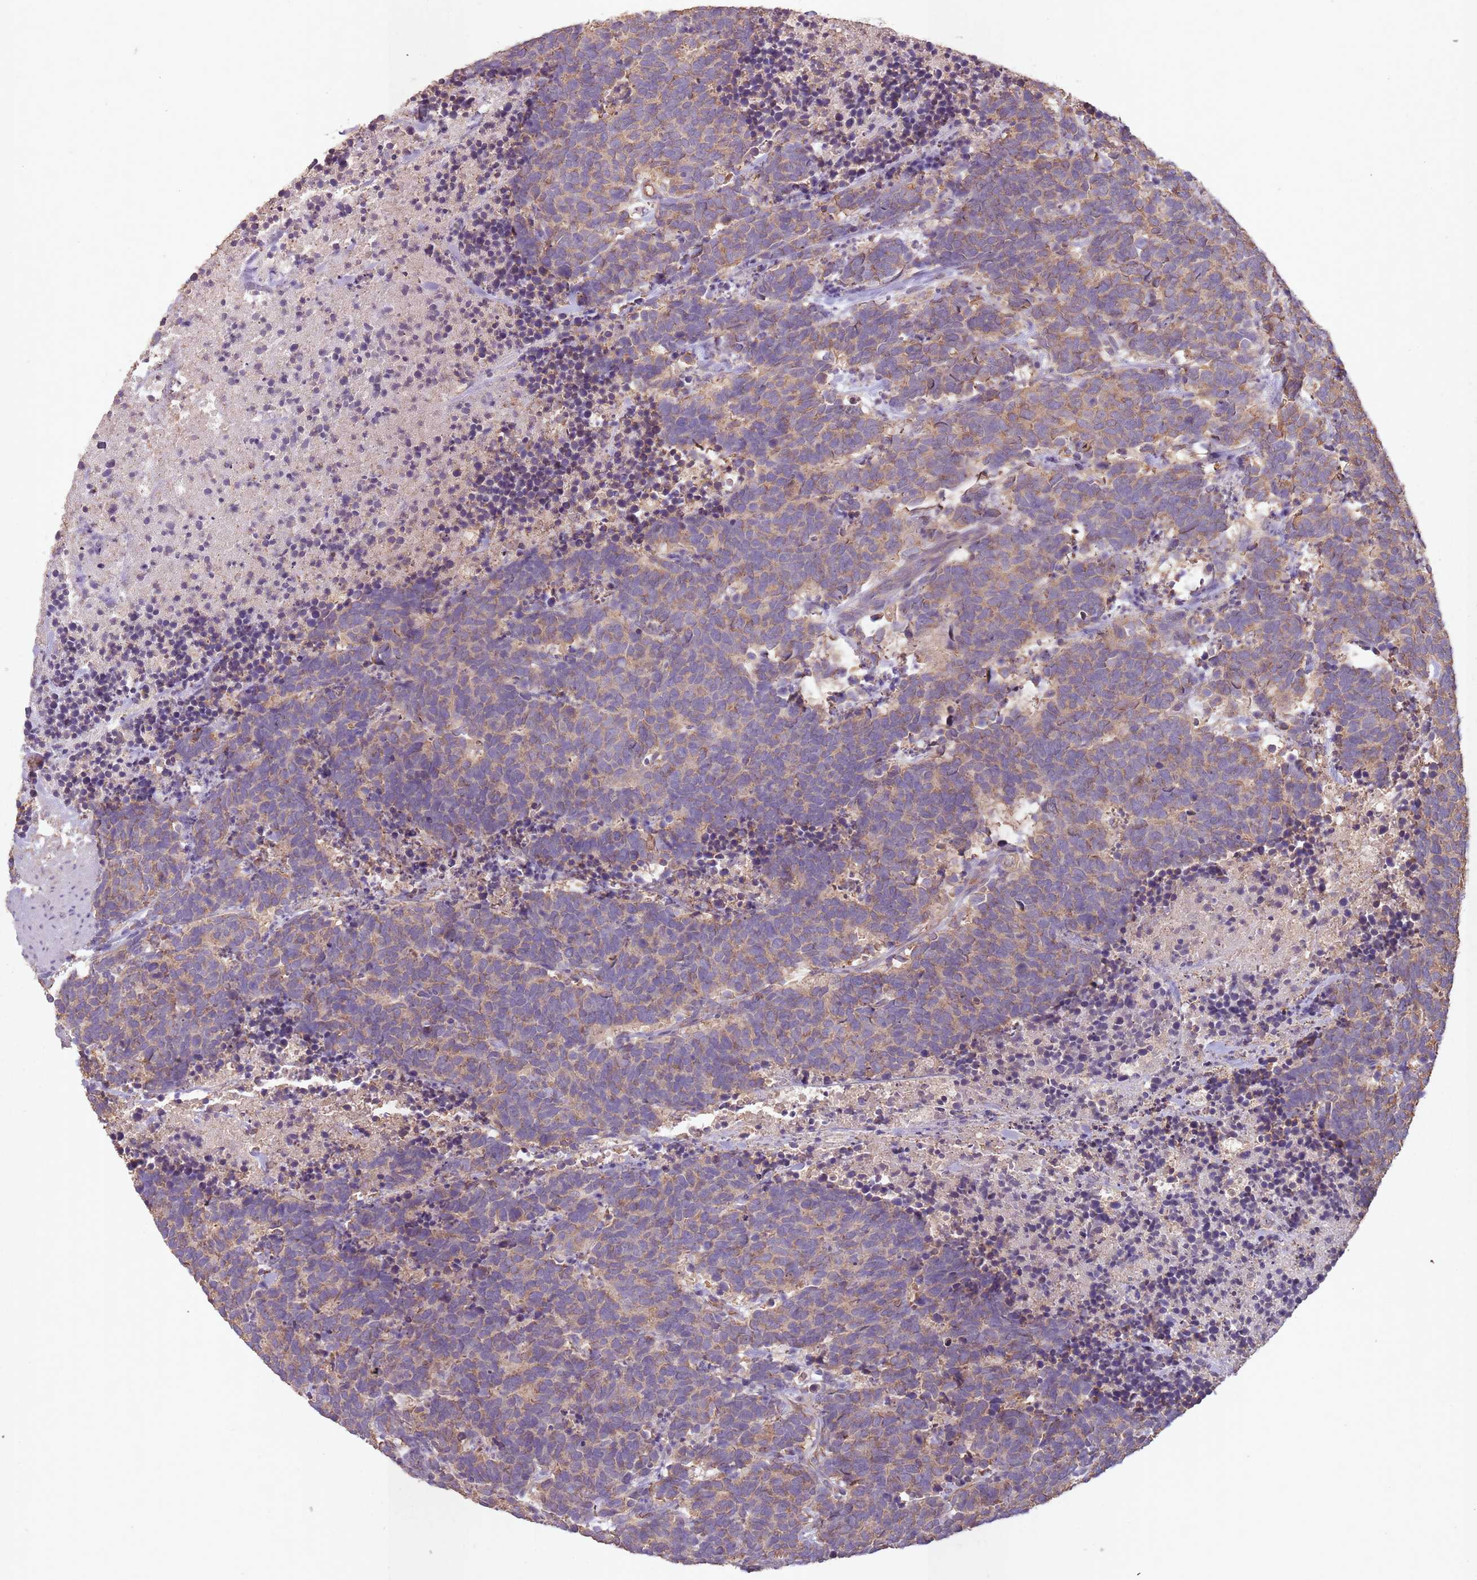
{"staining": {"intensity": "weak", "quantity": ">75%", "location": "cytoplasmic/membranous"}, "tissue": "carcinoid", "cell_type": "Tumor cells", "image_type": "cancer", "snomed": [{"axis": "morphology", "description": "Carcinoma, NOS"}, {"axis": "morphology", "description": "Carcinoid, malignant, NOS"}, {"axis": "topography", "description": "Prostate"}], "caption": "Weak cytoplasmic/membranous positivity for a protein is present in about >75% of tumor cells of carcinoid using IHC.", "gene": "SANBR", "patient": {"sex": "male", "age": 57}}